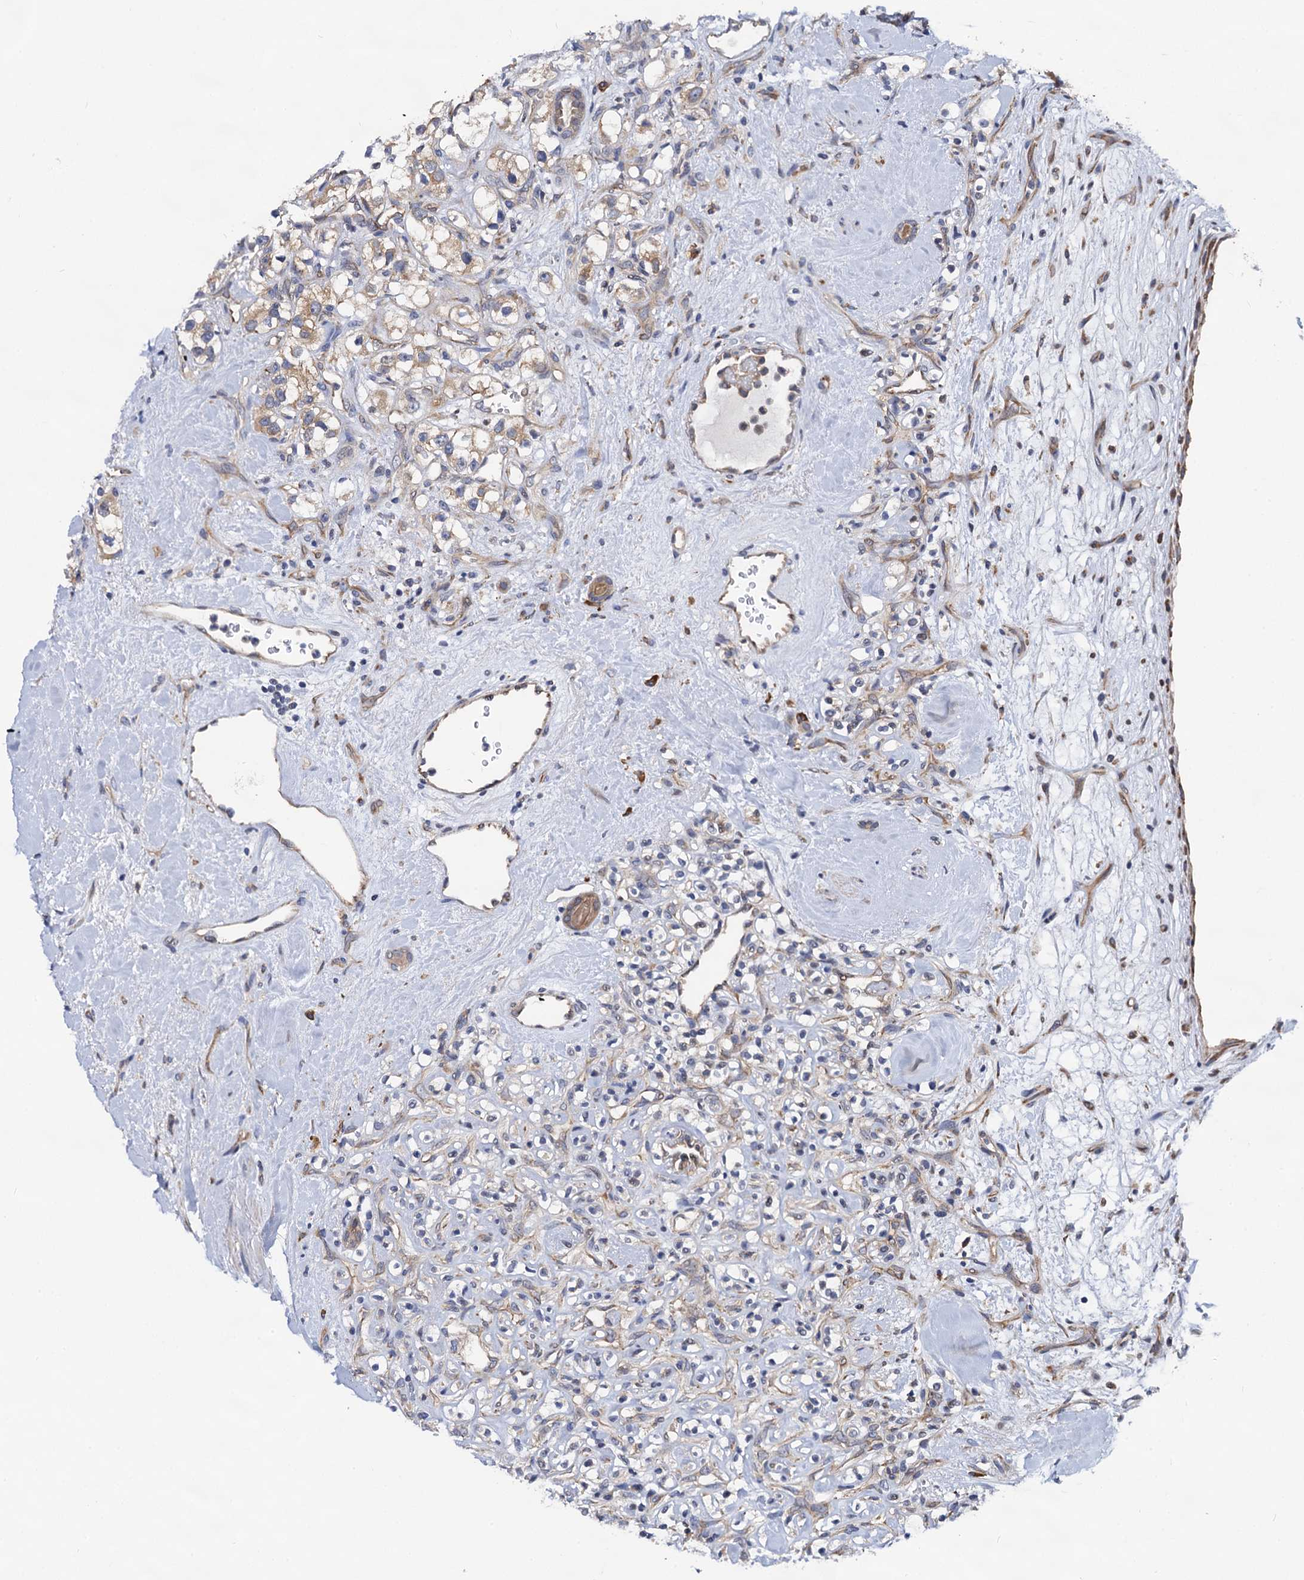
{"staining": {"intensity": "moderate", "quantity": "<25%", "location": "cytoplasmic/membranous"}, "tissue": "renal cancer", "cell_type": "Tumor cells", "image_type": "cancer", "snomed": [{"axis": "morphology", "description": "Adenocarcinoma, NOS"}, {"axis": "topography", "description": "Kidney"}], "caption": "Renal cancer (adenocarcinoma) stained for a protein displays moderate cytoplasmic/membranous positivity in tumor cells.", "gene": "PGLS", "patient": {"sex": "male", "age": 77}}